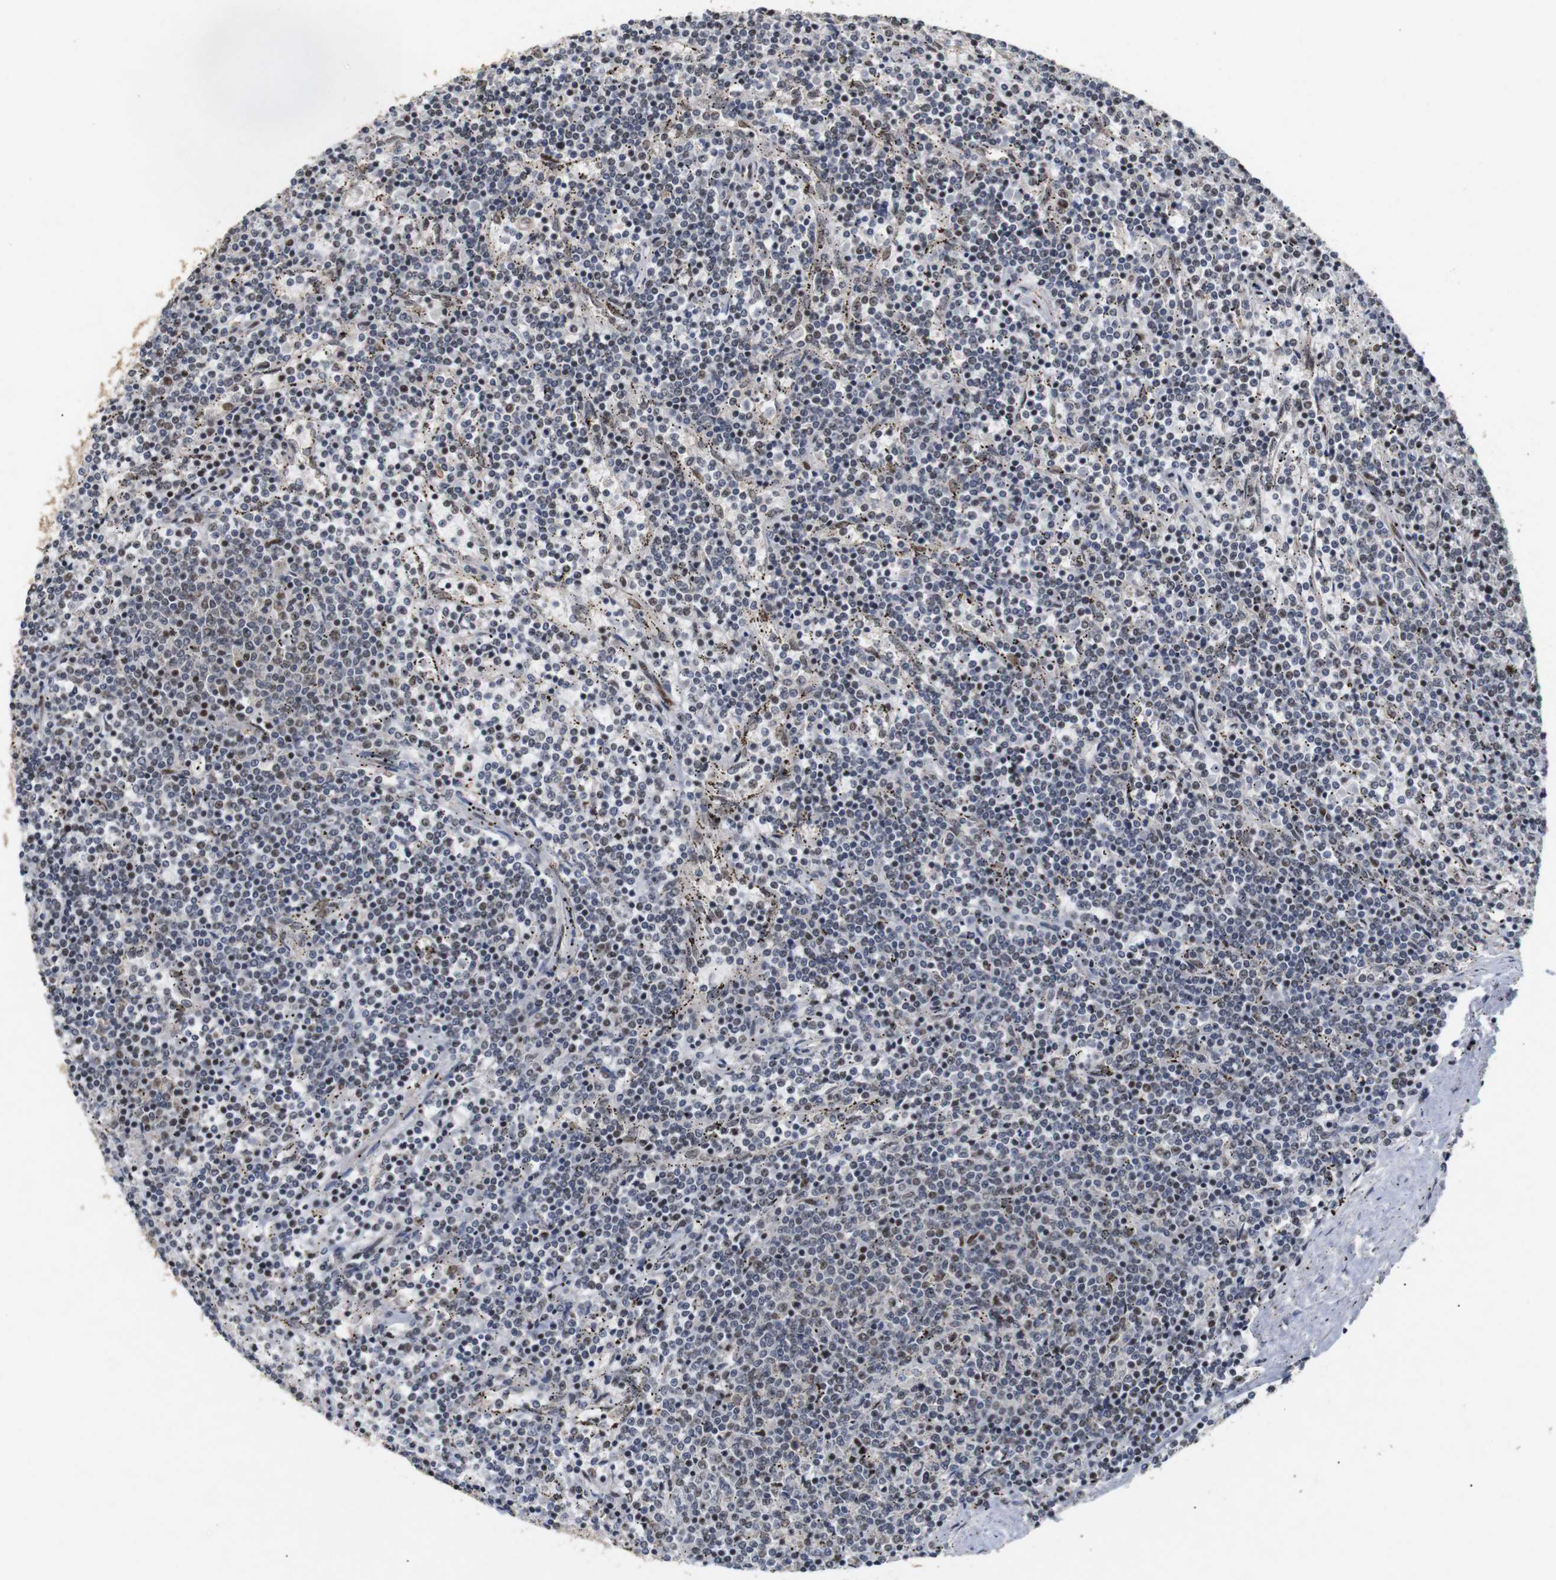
{"staining": {"intensity": "weak", "quantity": "<25%", "location": "nuclear"}, "tissue": "lymphoma", "cell_type": "Tumor cells", "image_type": "cancer", "snomed": [{"axis": "morphology", "description": "Malignant lymphoma, non-Hodgkin's type, Low grade"}, {"axis": "topography", "description": "Spleen"}], "caption": "The image displays no staining of tumor cells in low-grade malignant lymphoma, non-Hodgkin's type.", "gene": "PYM1", "patient": {"sex": "female", "age": 50}}